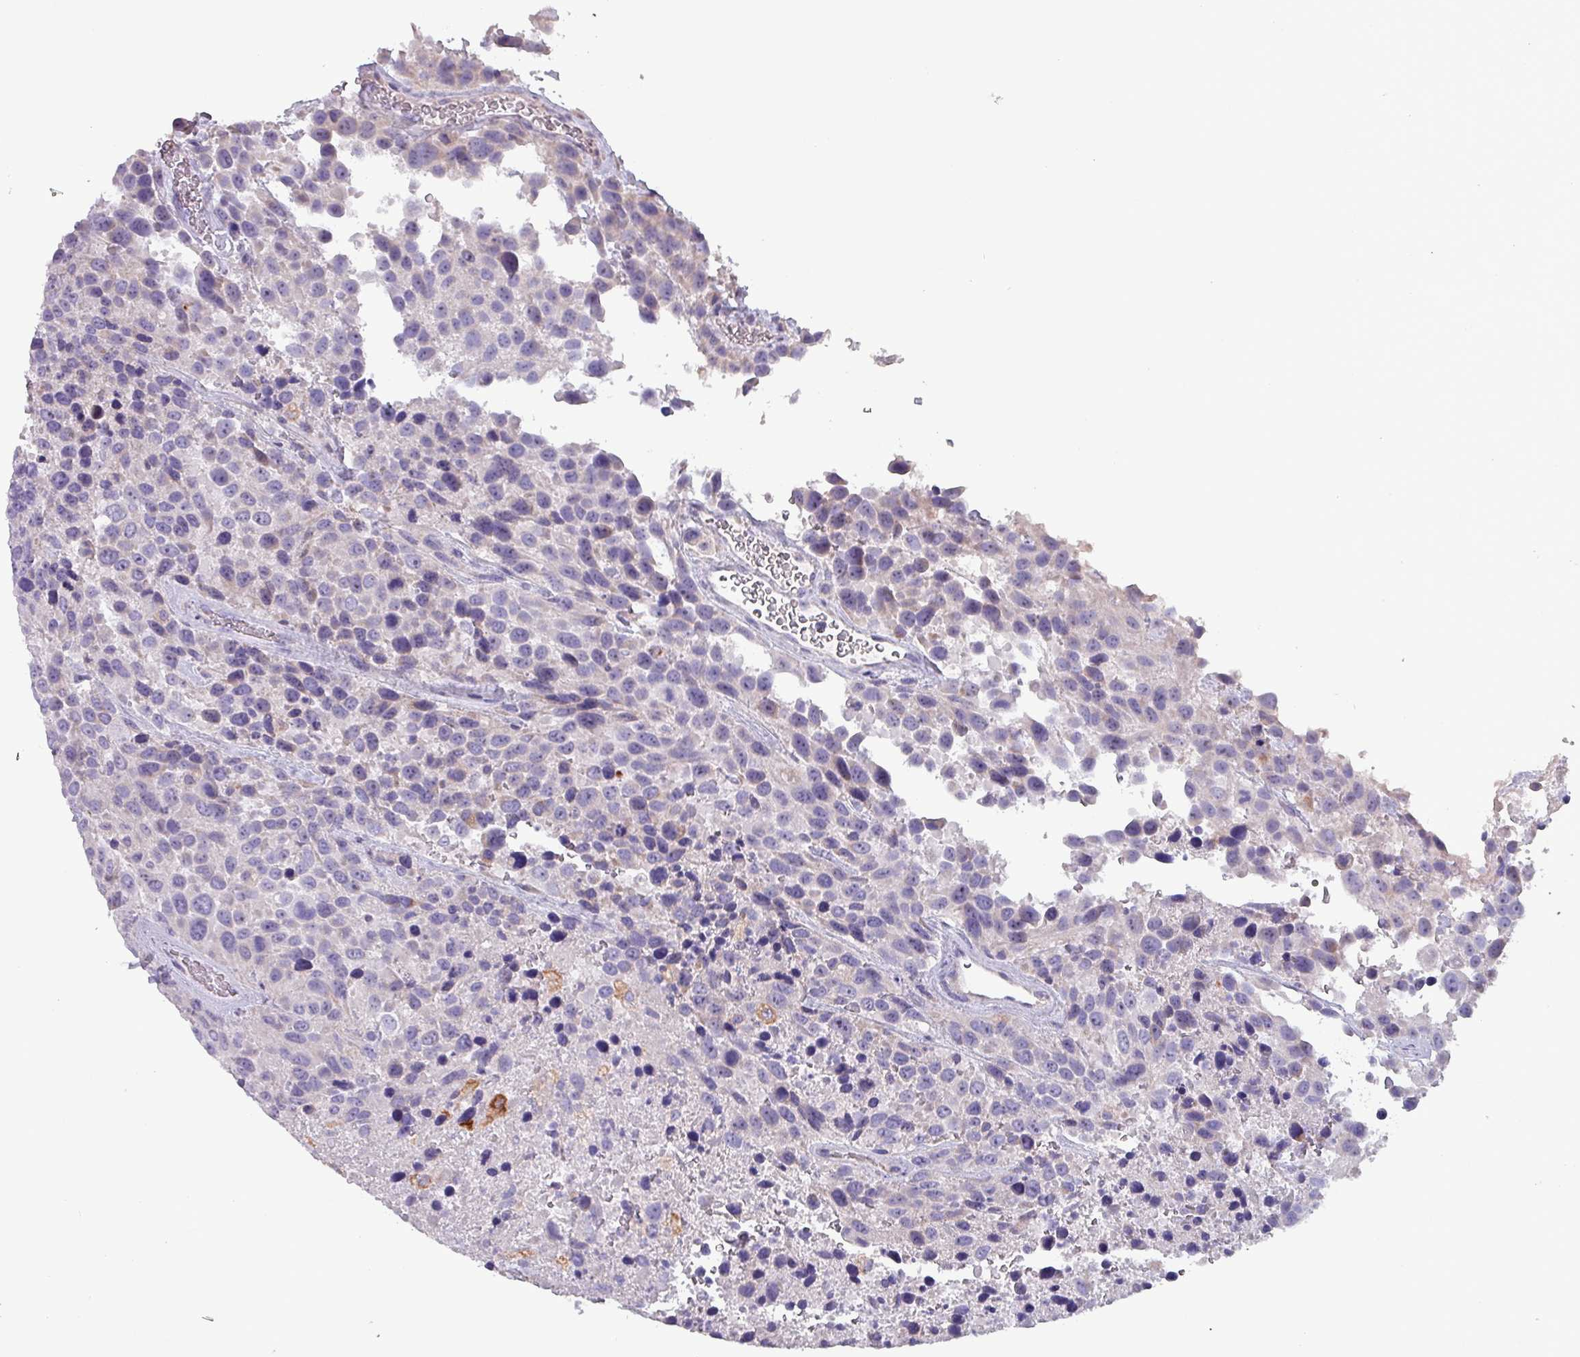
{"staining": {"intensity": "negative", "quantity": "none", "location": "none"}, "tissue": "urothelial cancer", "cell_type": "Tumor cells", "image_type": "cancer", "snomed": [{"axis": "morphology", "description": "Urothelial carcinoma, High grade"}, {"axis": "topography", "description": "Urinary bladder"}], "caption": "Tumor cells show no significant protein positivity in urothelial cancer. (DAB (3,3'-diaminobenzidine) immunohistochemistry (IHC) visualized using brightfield microscopy, high magnification).", "gene": "HSD3B7", "patient": {"sex": "female", "age": 70}}